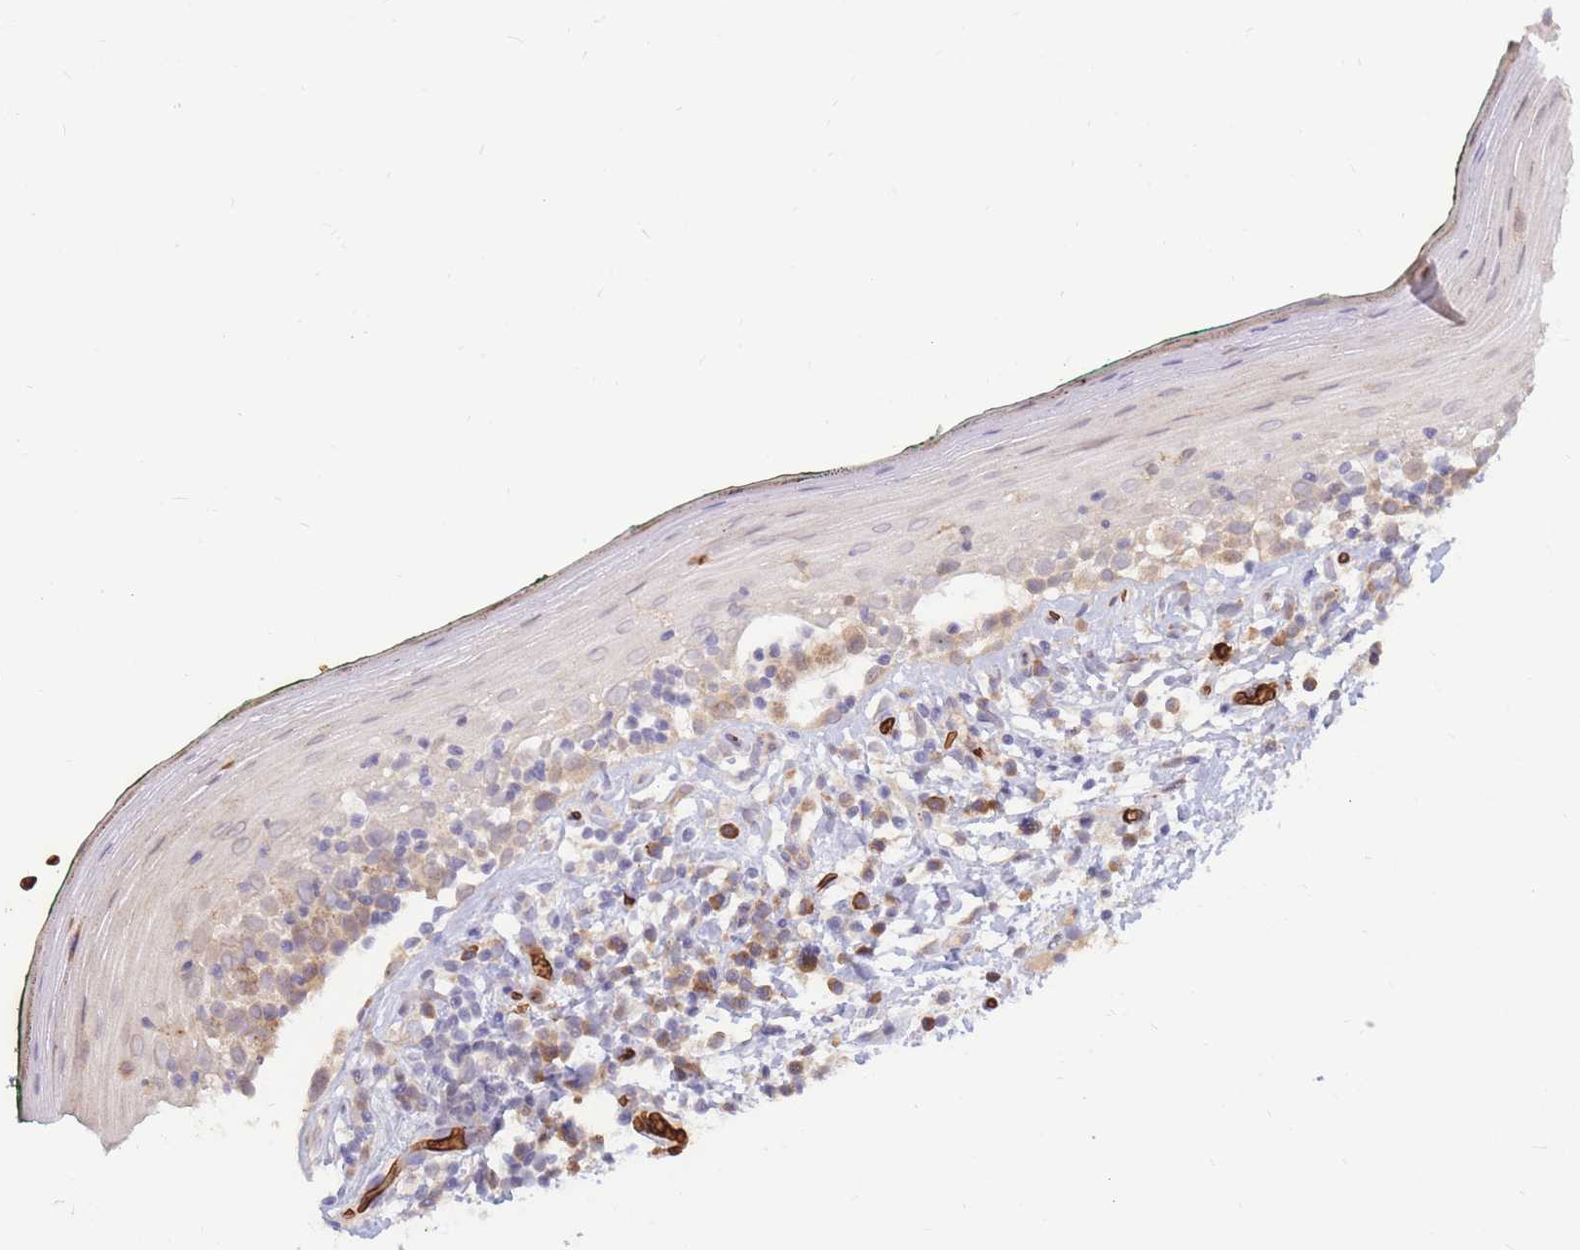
{"staining": {"intensity": "weak", "quantity": "25%-75%", "location": "cytoplasmic/membranous"}, "tissue": "oral mucosa", "cell_type": "Squamous epithelial cells", "image_type": "normal", "snomed": [{"axis": "morphology", "description": "Normal tissue, NOS"}, {"axis": "topography", "description": "Oral tissue"}], "caption": "Immunohistochemical staining of unremarkable human oral mucosa displays 25%-75% levels of weak cytoplasmic/membranous protein positivity in about 25%-75% of squamous epithelial cells. (Brightfield microscopy of DAB IHC at high magnification).", "gene": "ATP10D", "patient": {"sex": "female", "age": 83}}